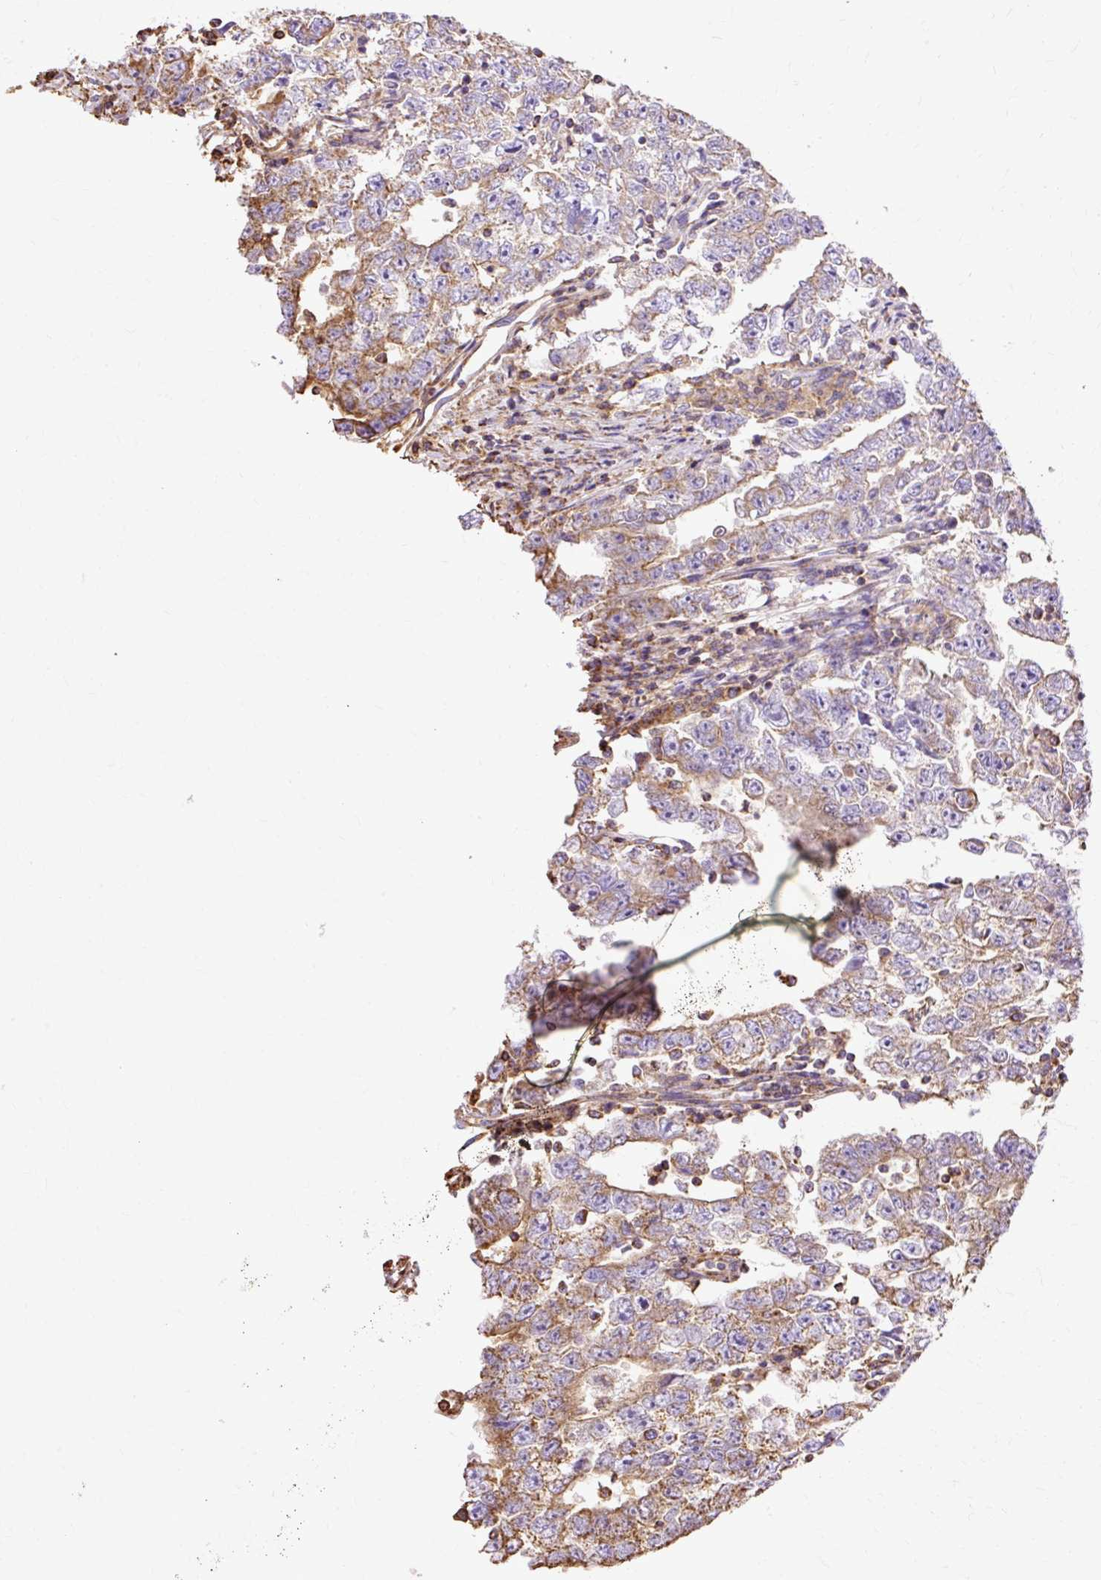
{"staining": {"intensity": "weak", "quantity": "<25%", "location": "cytoplasmic/membranous"}, "tissue": "testis cancer", "cell_type": "Tumor cells", "image_type": "cancer", "snomed": [{"axis": "morphology", "description": "Carcinoma, Embryonal, NOS"}, {"axis": "topography", "description": "Testis"}], "caption": "This is a micrograph of IHC staining of embryonal carcinoma (testis), which shows no expression in tumor cells.", "gene": "KLHL11", "patient": {"sex": "male", "age": 25}}